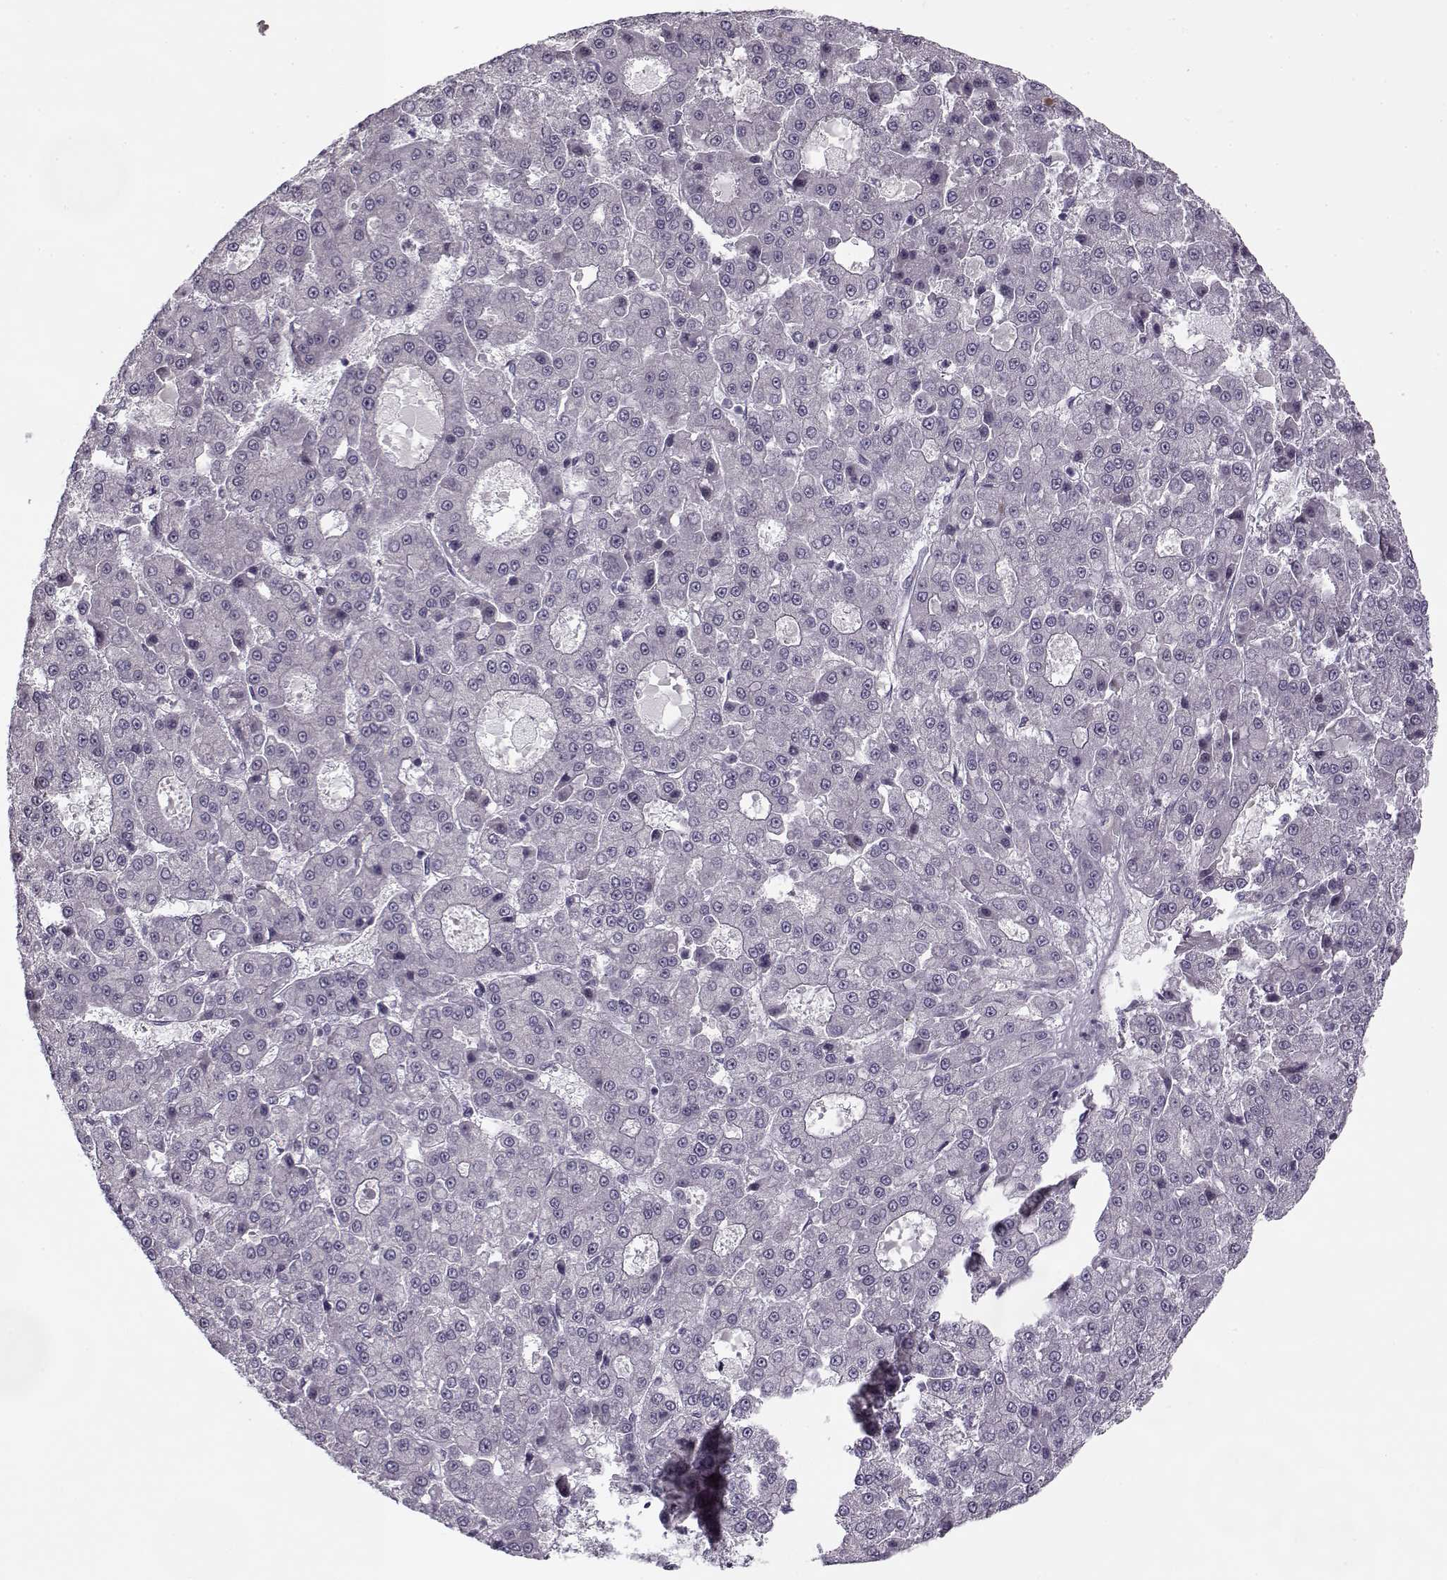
{"staining": {"intensity": "negative", "quantity": "none", "location": "none"}, "tissue": "liver cancer", "cell_type": "Tumor cells", "image_type": "cancer", "snomed": [{"axis": "morphology", "description": "Carcinoma, Hepatocellular, NOS"}, {"axis": "topography", "description": "Liver"}], "caption": "Image shows no significant protein expression in tumor cells of hepatocellular carcinoma (liver).", "gene": "PNMT", "patient": {"sex": "male", "age": 70}}